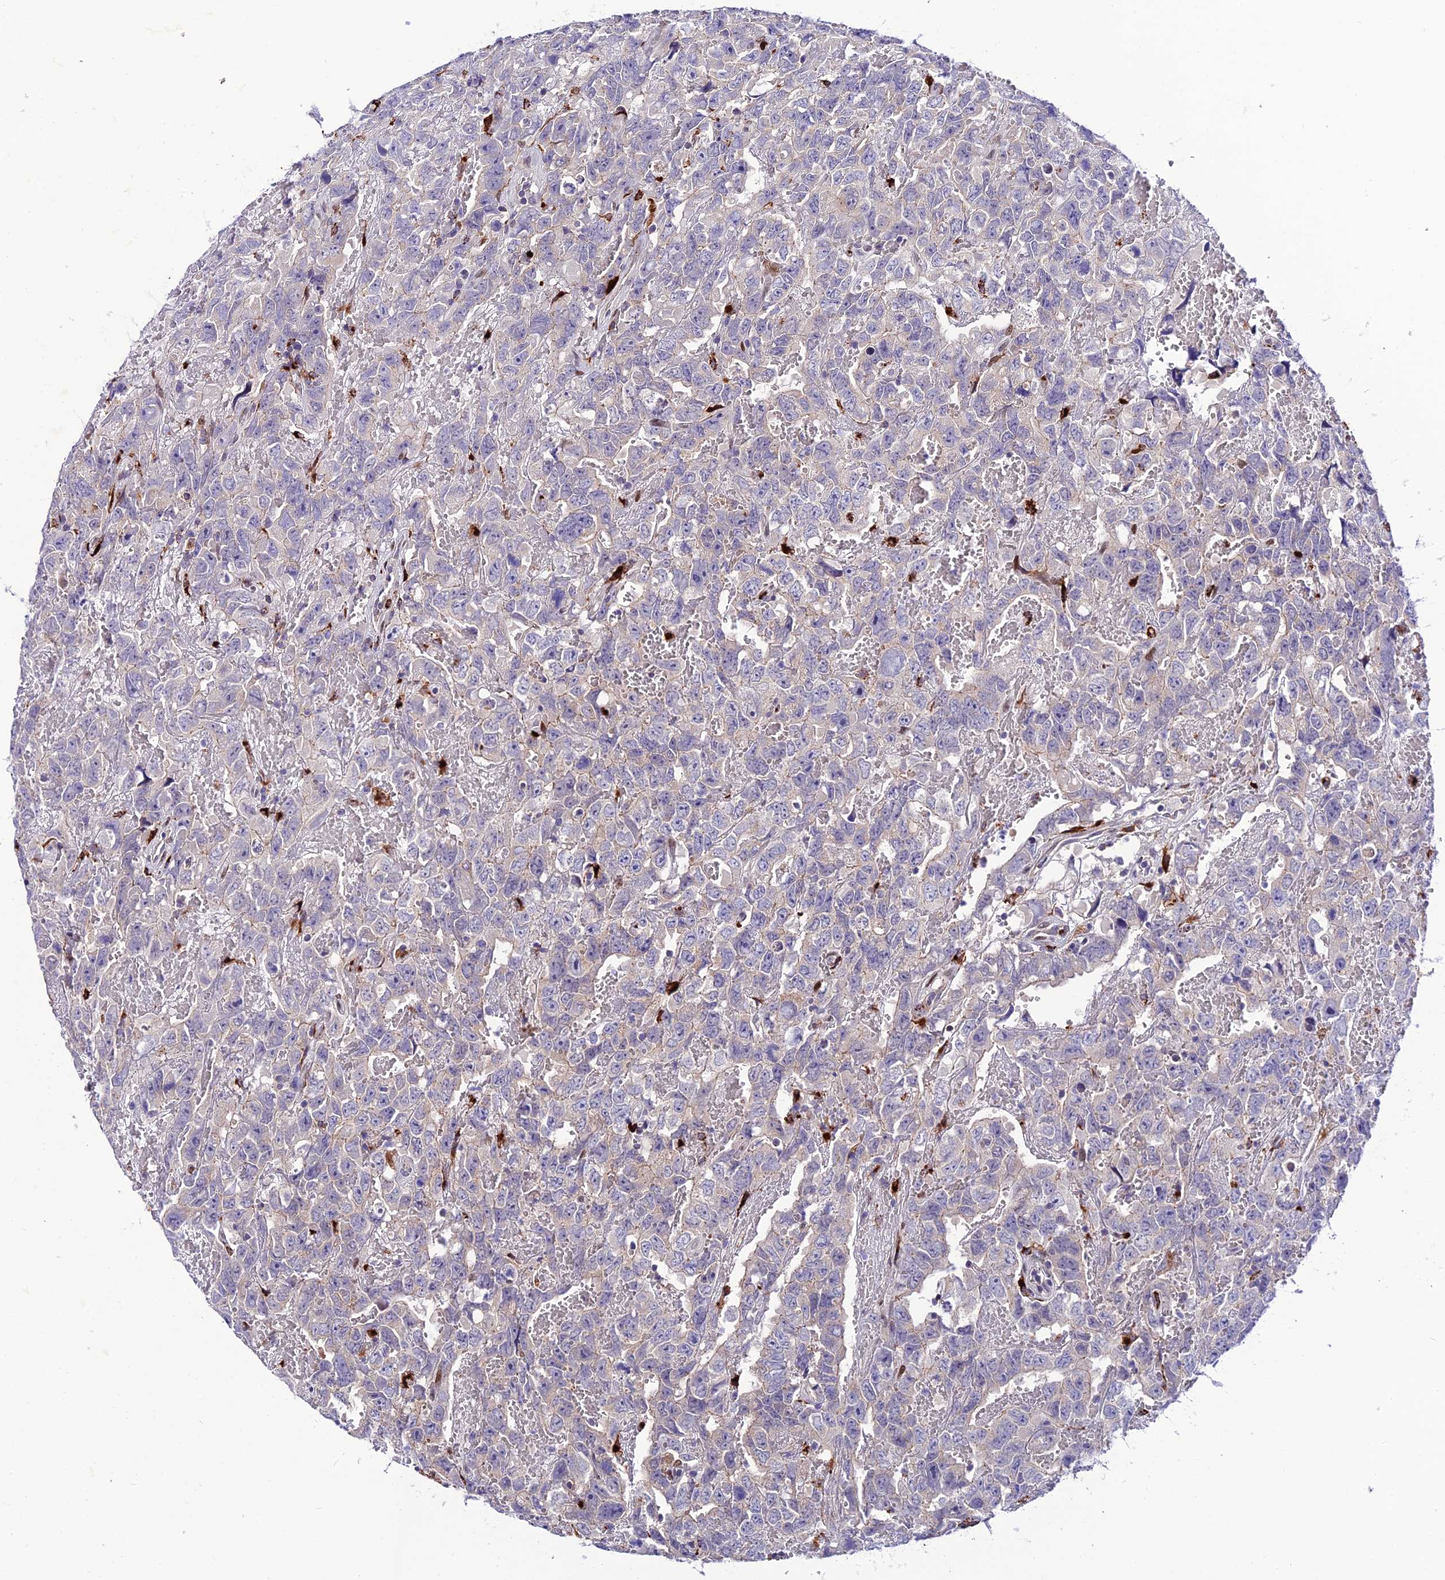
{"staining": {"intensity": "negative", "quantity": "none", "location": "none"}, "tissue": "testis cancer", "cell_type": "Tumor cells", "image_type": "cancer", "snomed": [{"axis": "morphology", "description": "Carcinoma, Embryonal, NOS"}, {"axis": "topography", "description": "Testis"}], "caption": "Testis cancer (embryonal carcinoma) was stained to show a protein in brown. There is no significant staining in tumor cells. Nuclei are stained in blue.", "gene": "HIC1", "patient": {"sex": "male", "age": 45}}